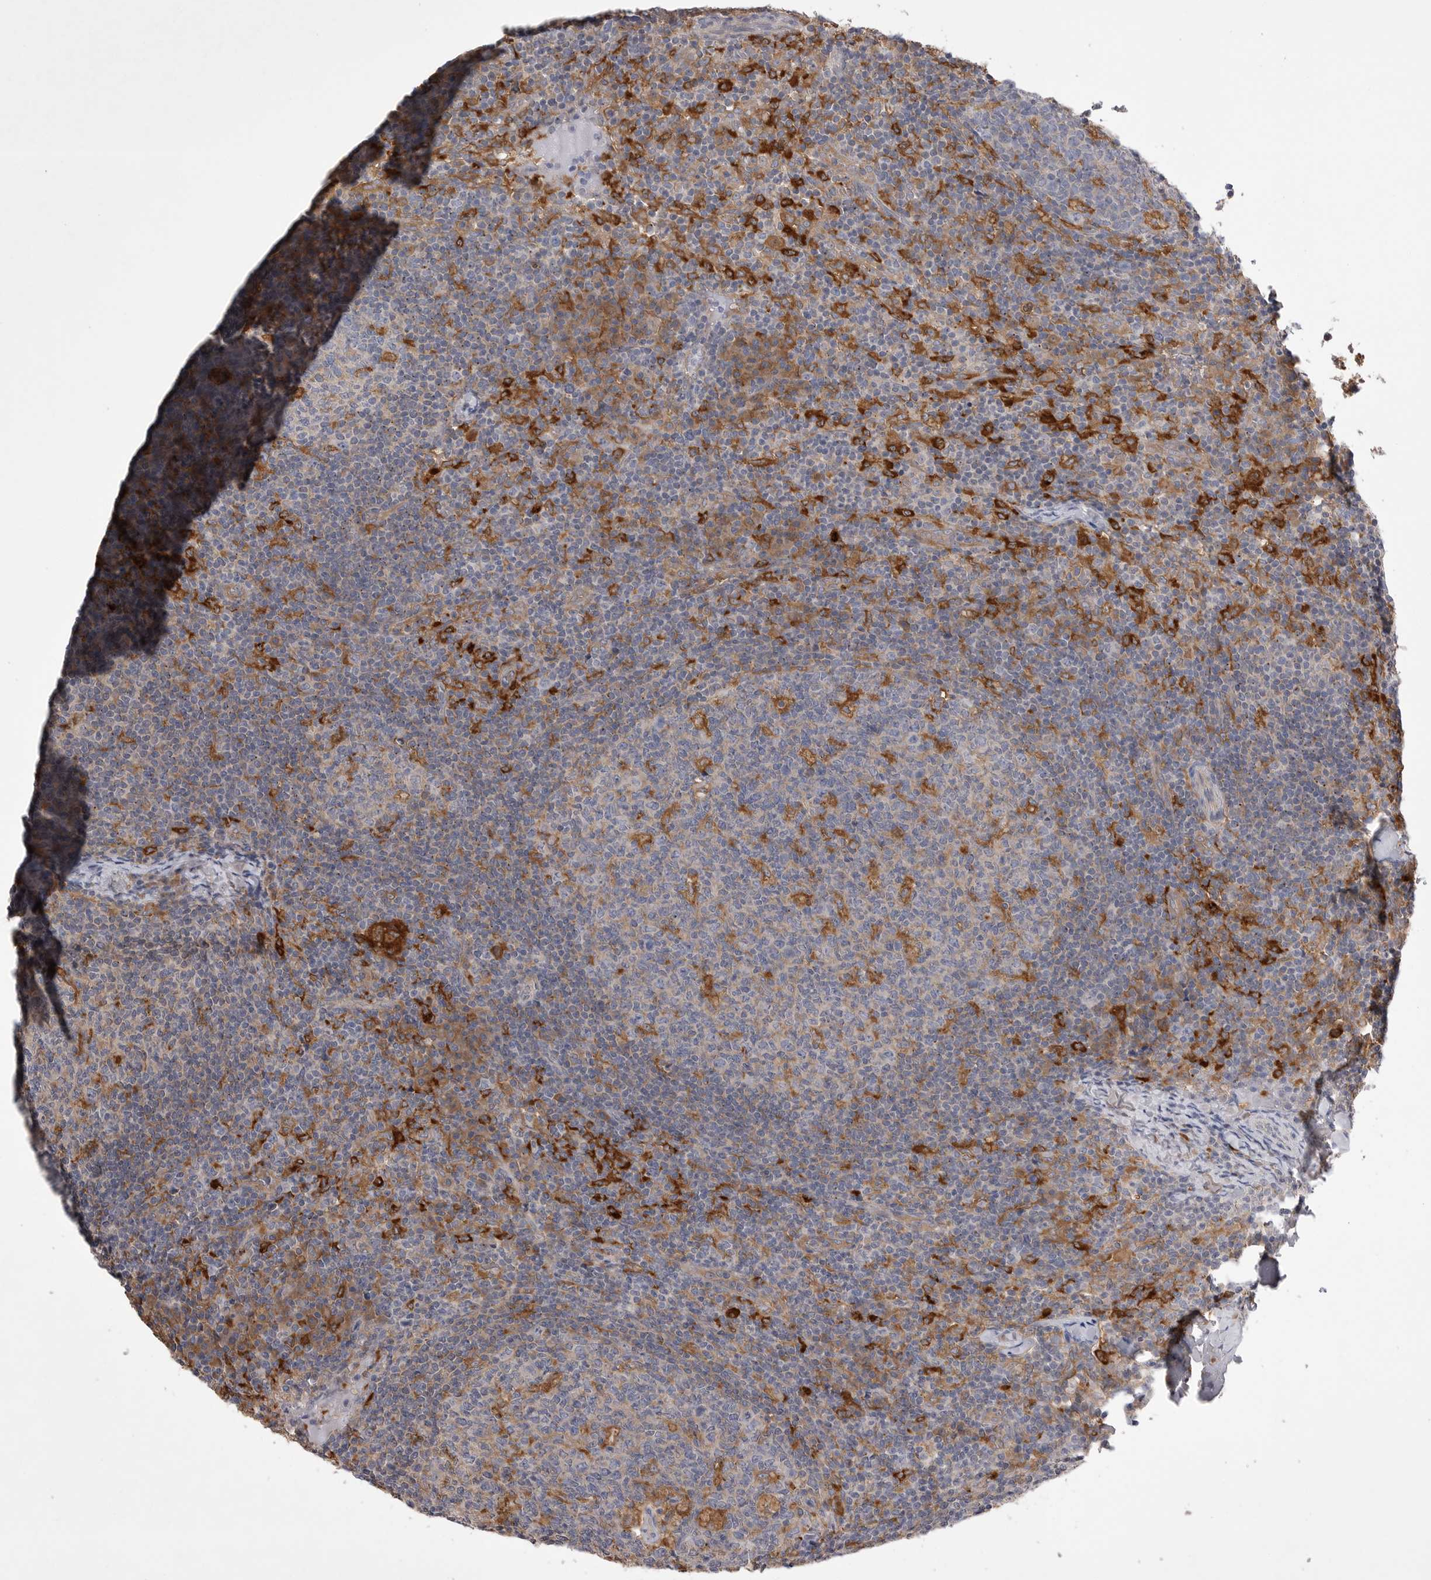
{"staining": {"intensity": "moderate", "quantity": "<25%", "location": "cytoplasmic/membranous"}, "tissue": "lymph node", "cell_type": "Germinal center cells", "image_type": "normal", "snomed": [{"axis": "morphology", "description": "Normal tissue, NOS"}, {"axis": "morphology", "description": "Inflammation, NOS"}, {"axis": "topography", "description": "Lymph node"}], "caption": "Immunohistochemistry (IHC) of benign human lymph node shows low levels of moderate cytoplasmic/membranous staining in approximately <25% of germinal center cells. (Brightfield microscopy of DAB IHC at high magnification).", "gene": "VAC14", "patient": {"sex": "male", "age": 55}}